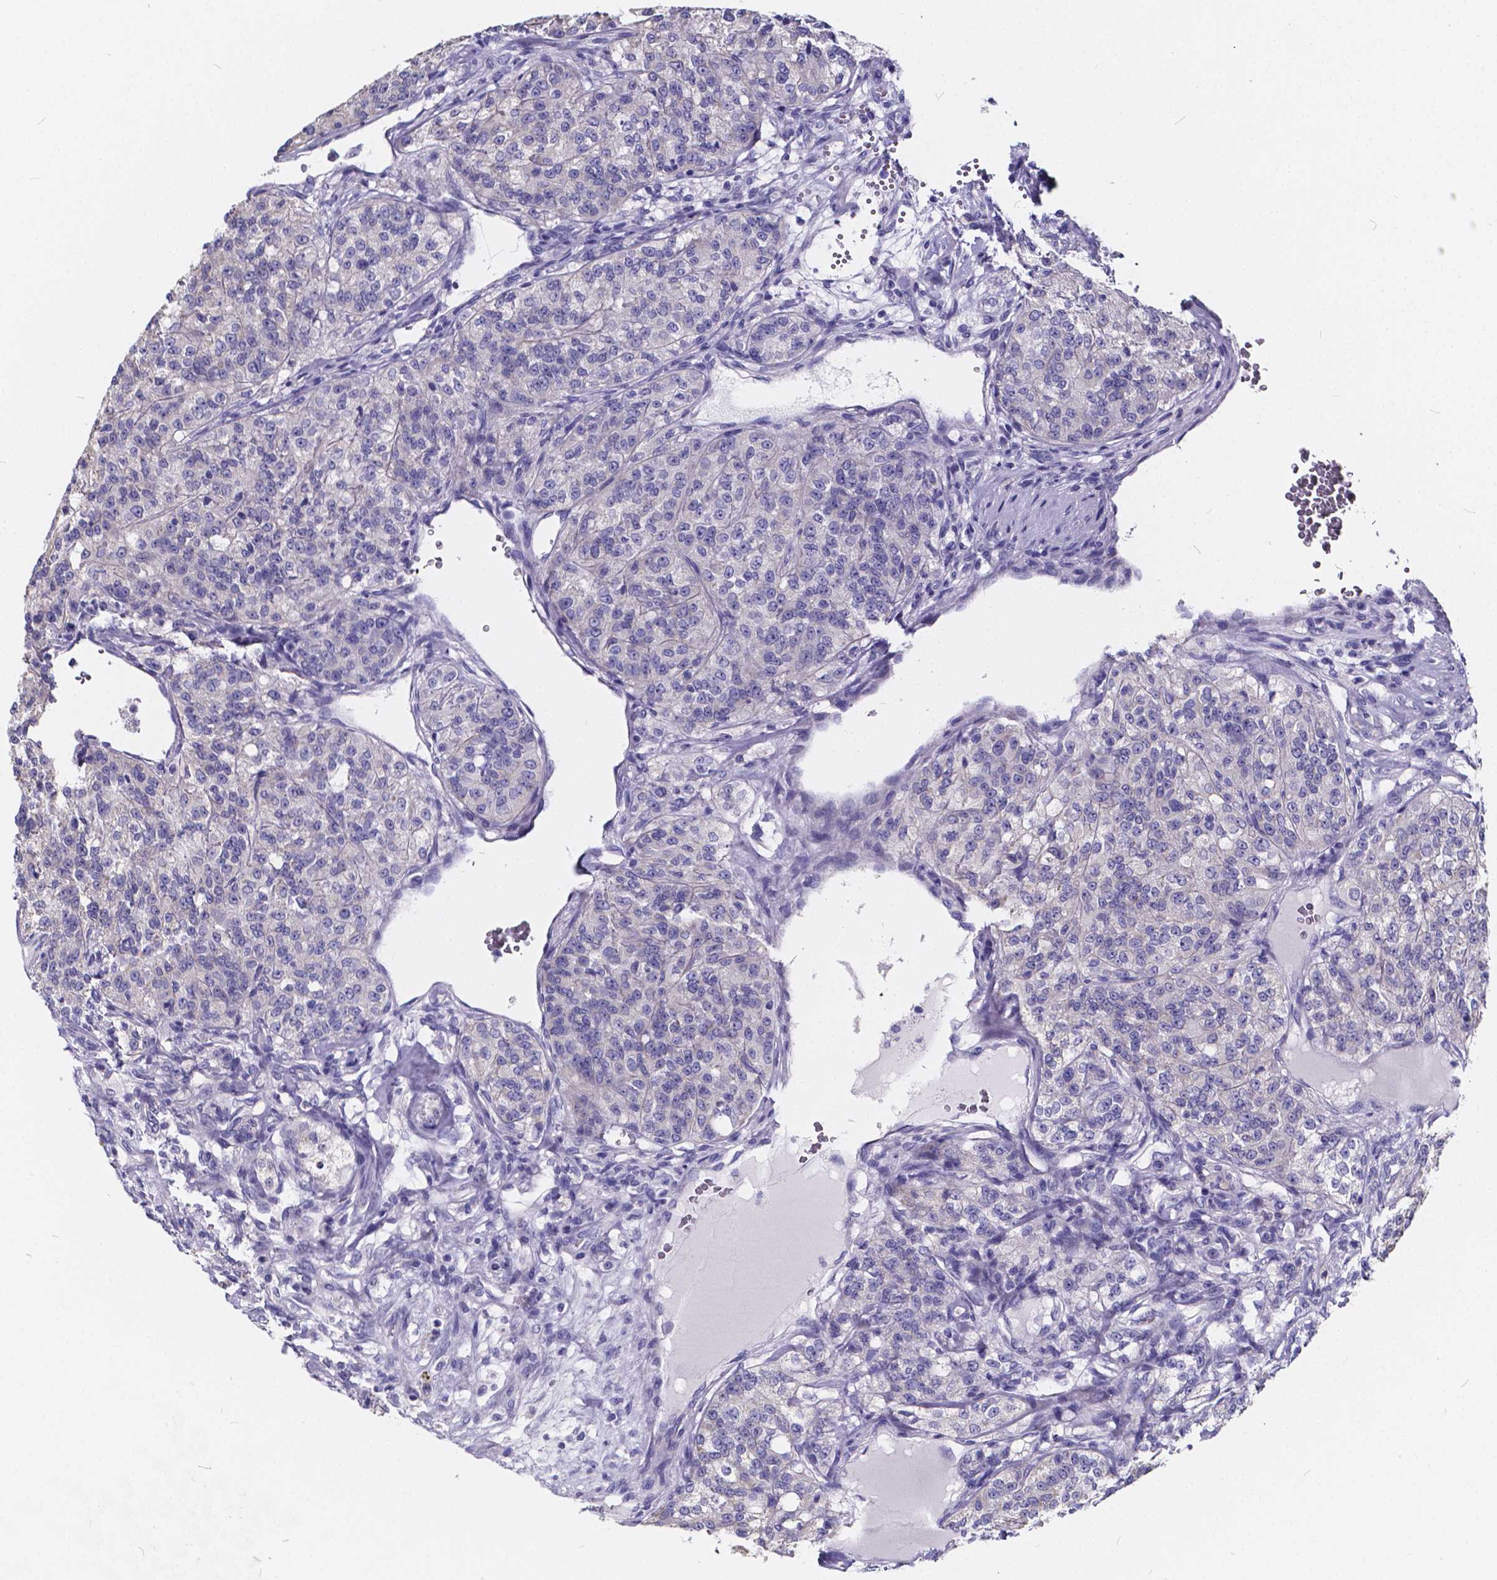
{"staining": {"intensity": "negative", "quantity": "none", "location": "none"}, "tissue": "renal cancer", "cell_type": "Tumor cells", "image_type": "cancer", "snomed": [{"axis": "morphology", "description": "Adenocarcinoma, NOS"}, {"axis": "topography", "description": "Kidney"}], "caption": "Human renal adenocarcinoma stained for a protein using immunohistochemistry (IHC) shows no positivity in tumor cells.", "gene": "SPEF2", "patient": {"sex": "female", "age": 63}}